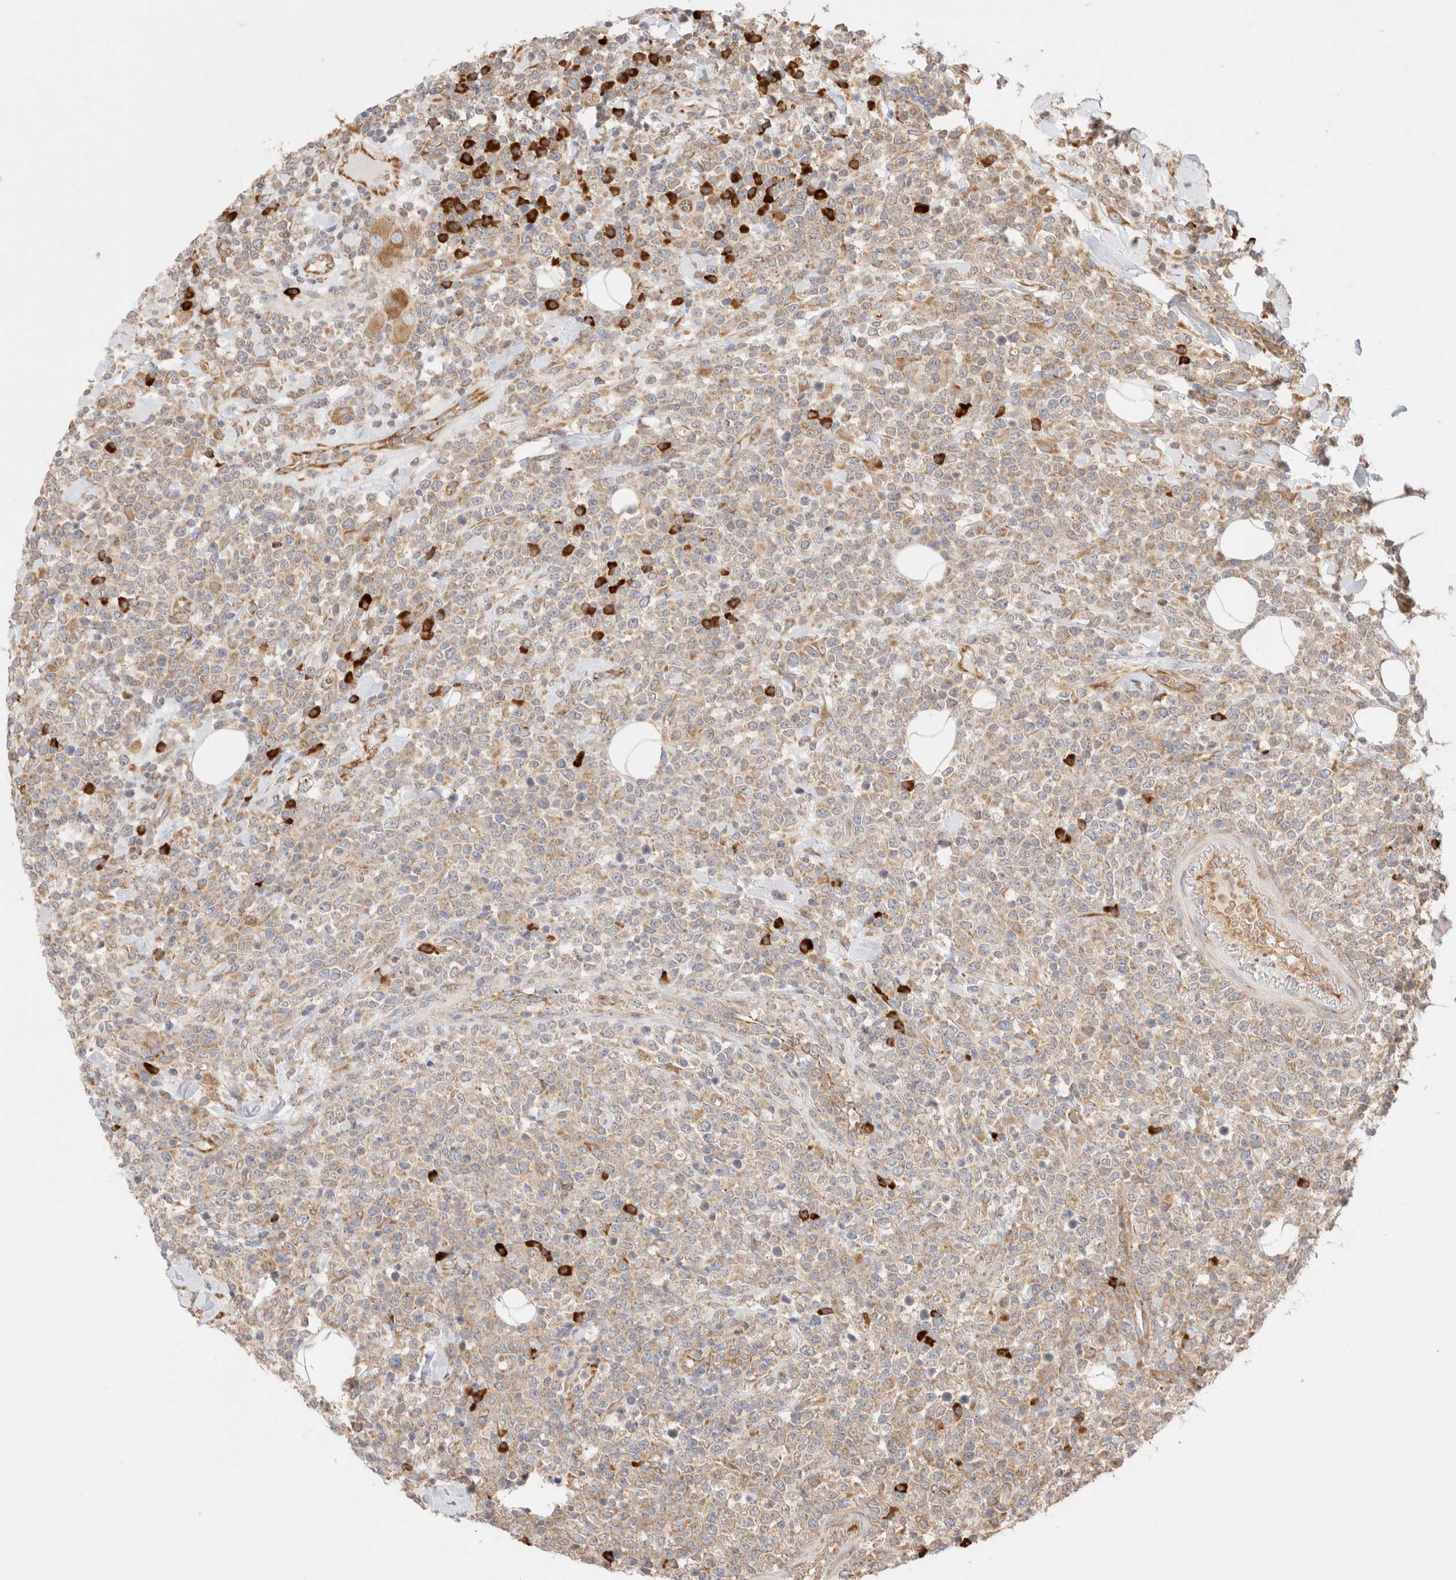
{"staining": {"intensity": "weak", "quantity": ">75%", "location": "cytoplasmic/membranous"}, "tissue": "lymphoma", "cell_type": "Tumor cells", "image_type": "cancer", "snomed": [{"axis": "morphology", "description": "Malignant lymphoma, non-Hodgkin's type, High grade"}, {"axis": "topography", "description": "Colon"}], "caption": "IHC photomicrograph of neoplastic tissue: high-grade malignant lymphoma, non-Hodgkin's type stained using IHC reveals low levels of weak protein expression localized specifically in the cytoplasmic/membranous of tumor cells, appearing as a cytoplasmic/membranous brown color.", "gene": "UTS2B", "patient": {"sex": "female", "age": 53}}